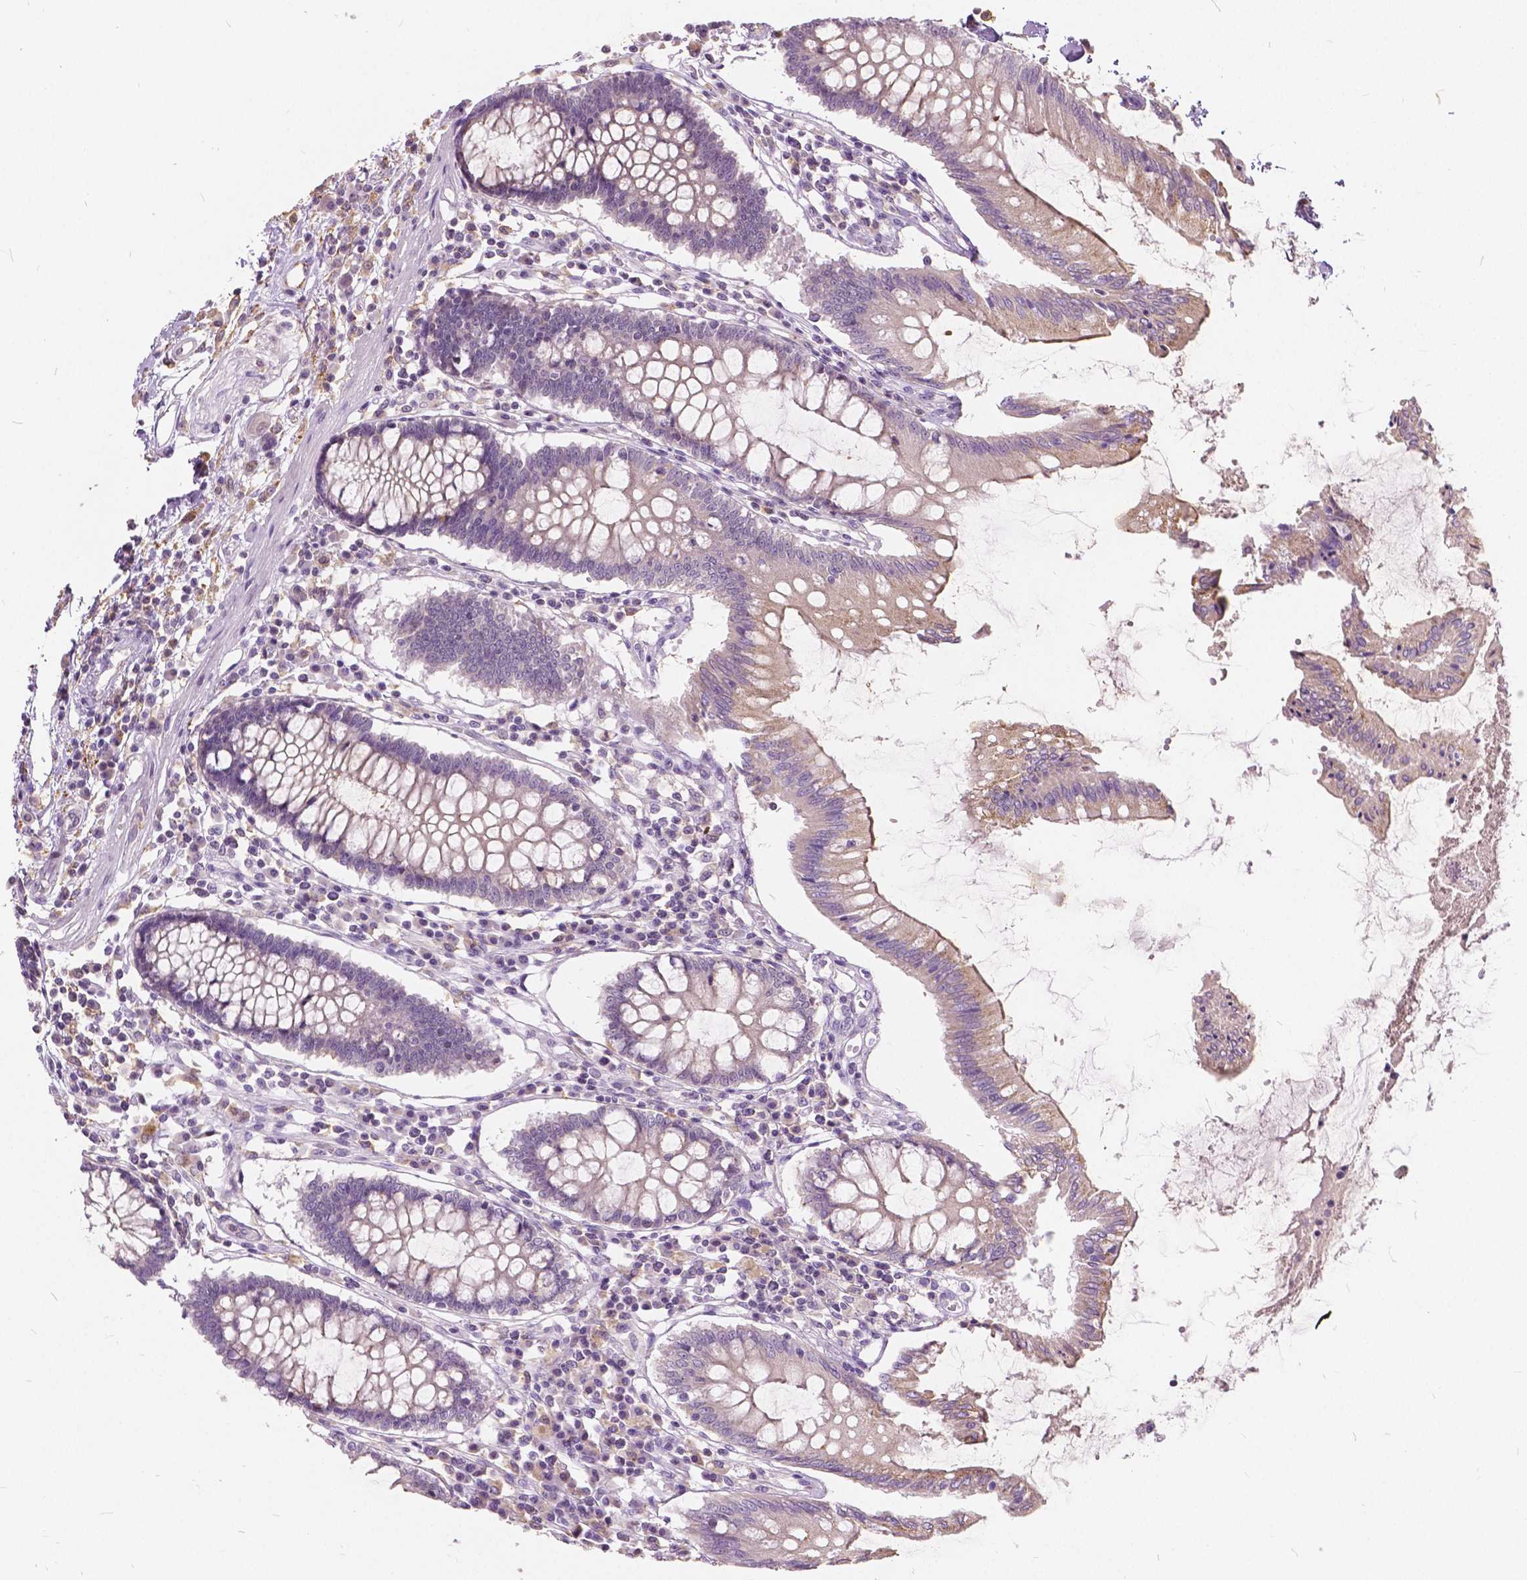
{"staining": {"intensity": "weak", "quantity": "<25%", "location": "cytoplasmic/membranous"}, "tissue": "colon", "cell_type": "Endothelial cells", "image_type": "normal", "snomed": [{"axis": "morphology", "description": "Normal tissue, NOS"}, {"axis": "morphology", "description": "Adenocarcinoma, NOS"}, {"axis": "topography", "description": "Colon"}], "caption": "Endothelial cells are negative for brown protein staining in normal colon. (IHC, brightfield microscopy, high magnification).", "gene": "DLX6", "patient": {"sex": "male", "age": 83}}